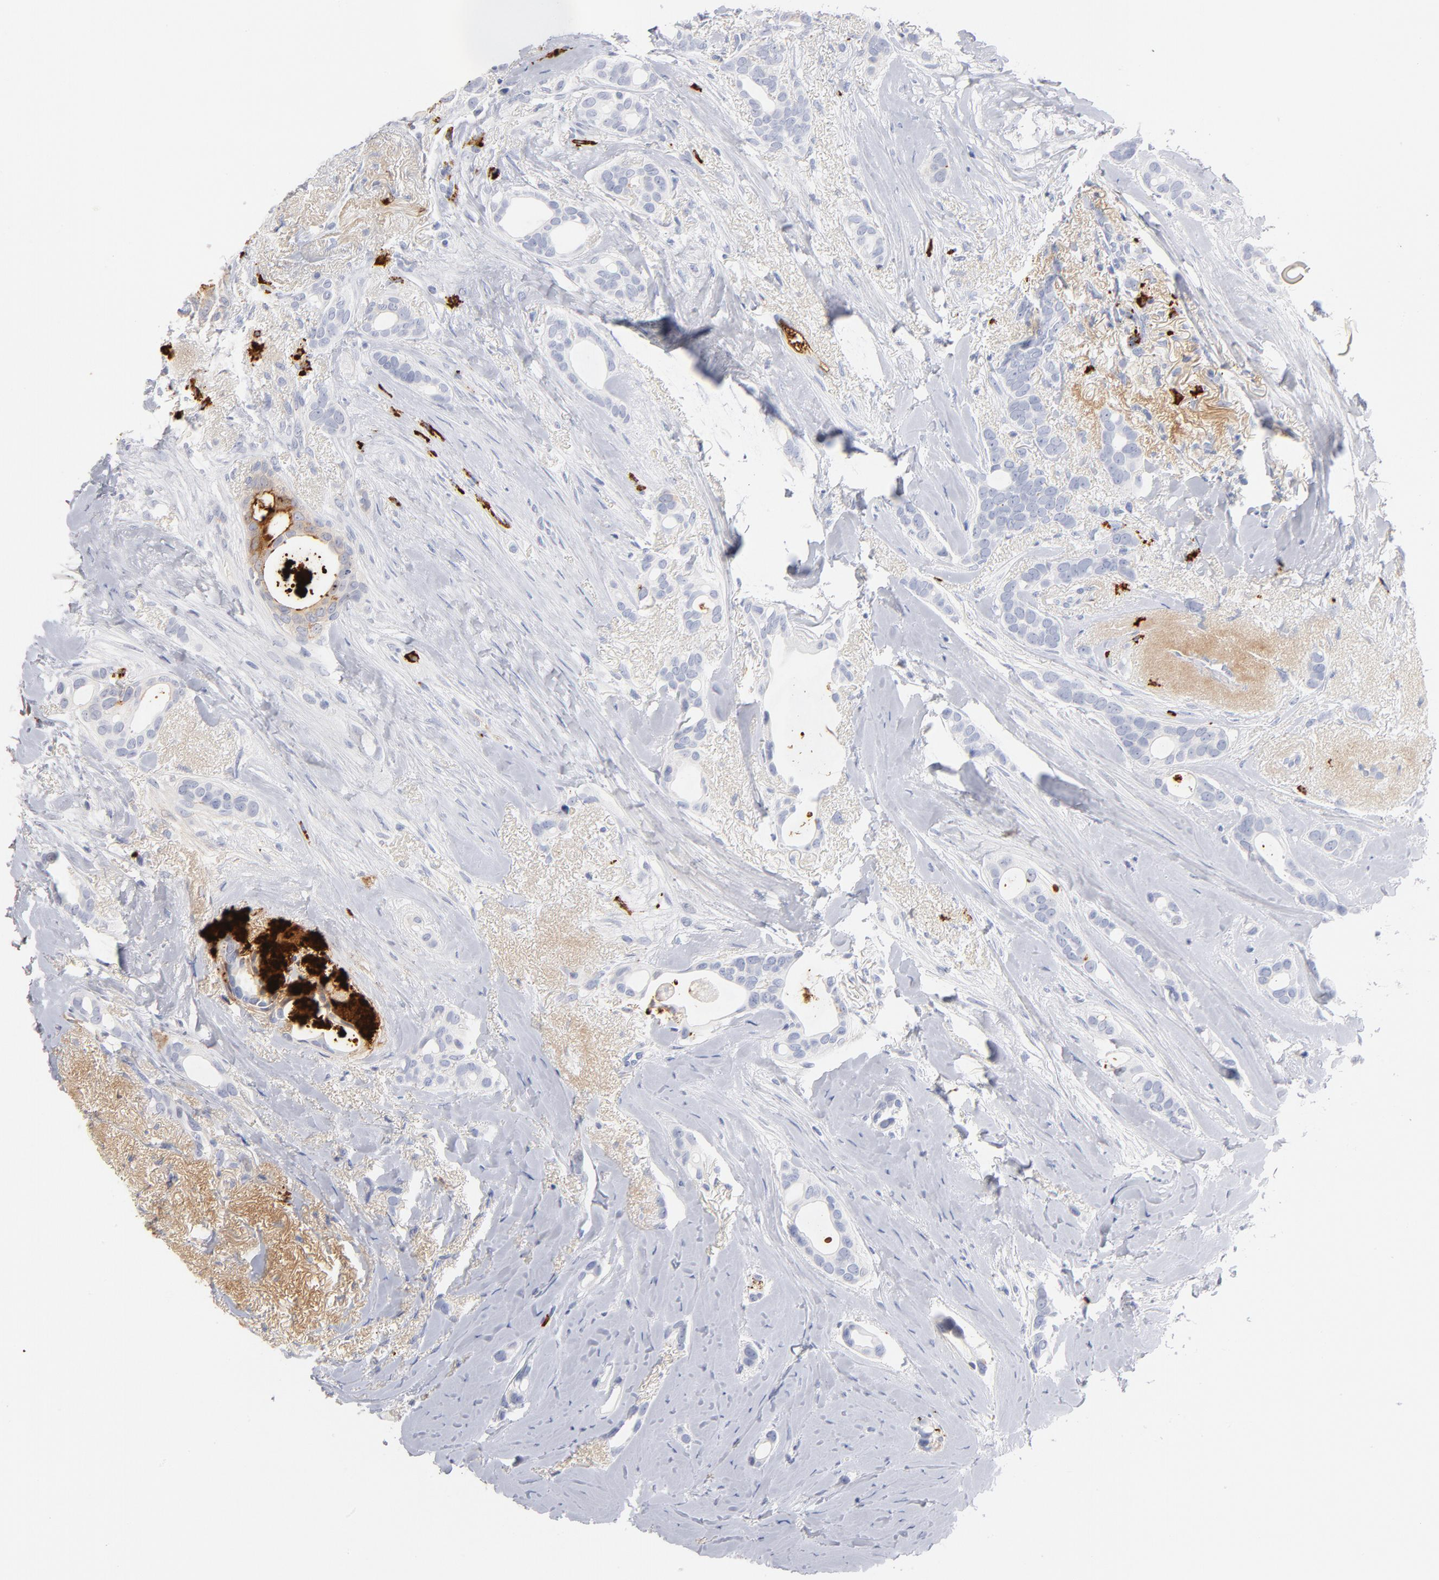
{"staining": {"intensity": "negative", "quantity": "none", "location": "none"}, "tissue": "breast cancer", "cell_type": "Tumor cells", "image_type": "cancer", "snomed": [{"axis": "morphology", "description": "Duct carcinoma"}, {"axis": "topography", "description": "Breast"}], "caption": "This is a histopathology image of immunohistochemistry staining of intraductal carcinoma (breast), which shows no staining in tumor cells.", "gene": "PLAT", "patient": {"sex": "female", "age": 54}}